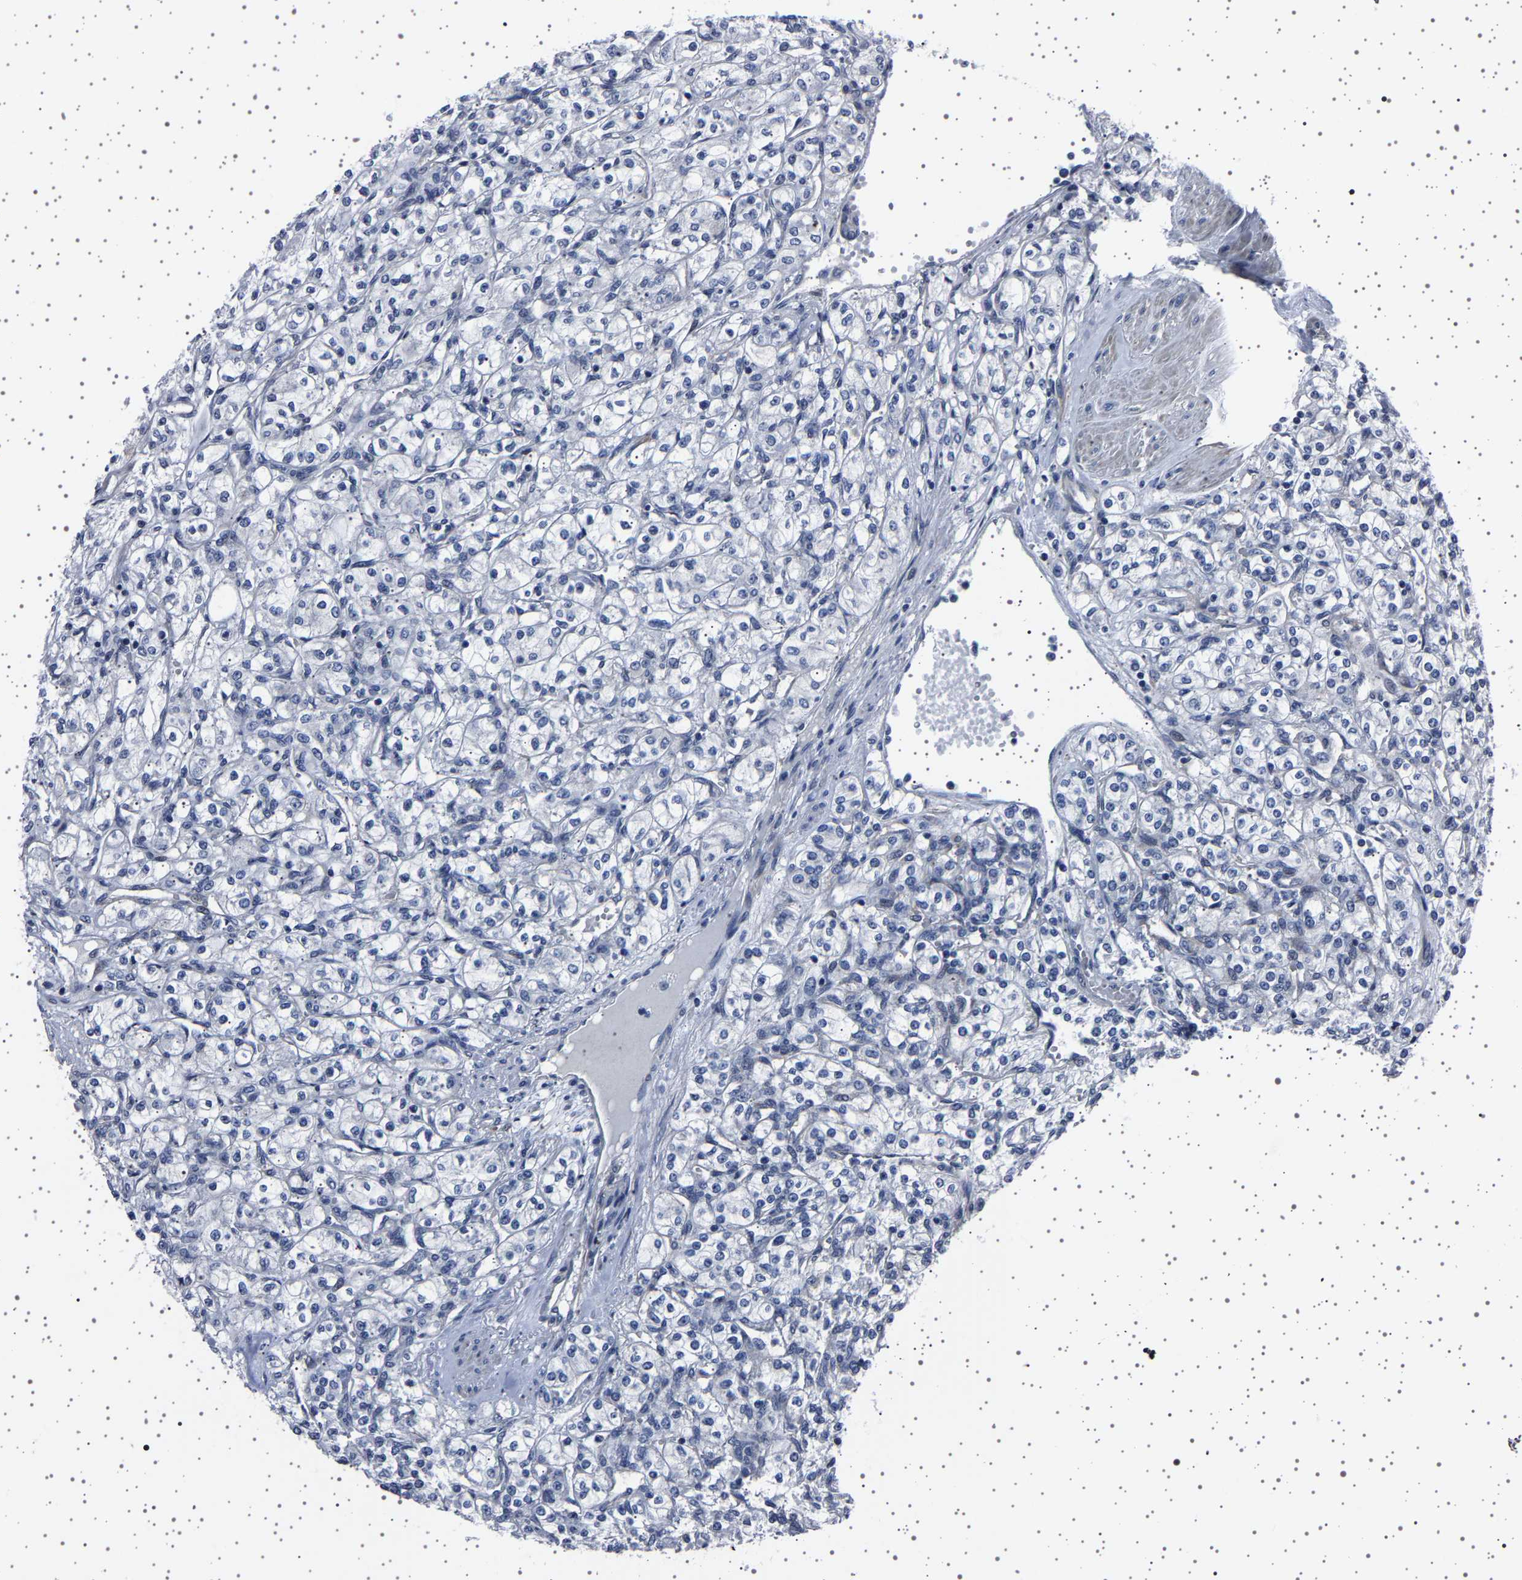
{"staining": {"intensity": "negative", "quantity": "none", "location": "none"}, "tissue": "renal cancer", "cell_type": "Tumor cells", "image_type": "cancer", "snomed": [{"axis": "morphology", "description": "Adenocarcinoma, NOS"}, {"axis": "topography", "description": "Kidney"}], "caption": "A histopathology image of renal cancer (adenocarcinoma) stained for a protein displays no brown staining in tumor cells. Nuclei are stained in blue.", "gene": "PAK5", "patient": {"sex": "male", "age": 77}}